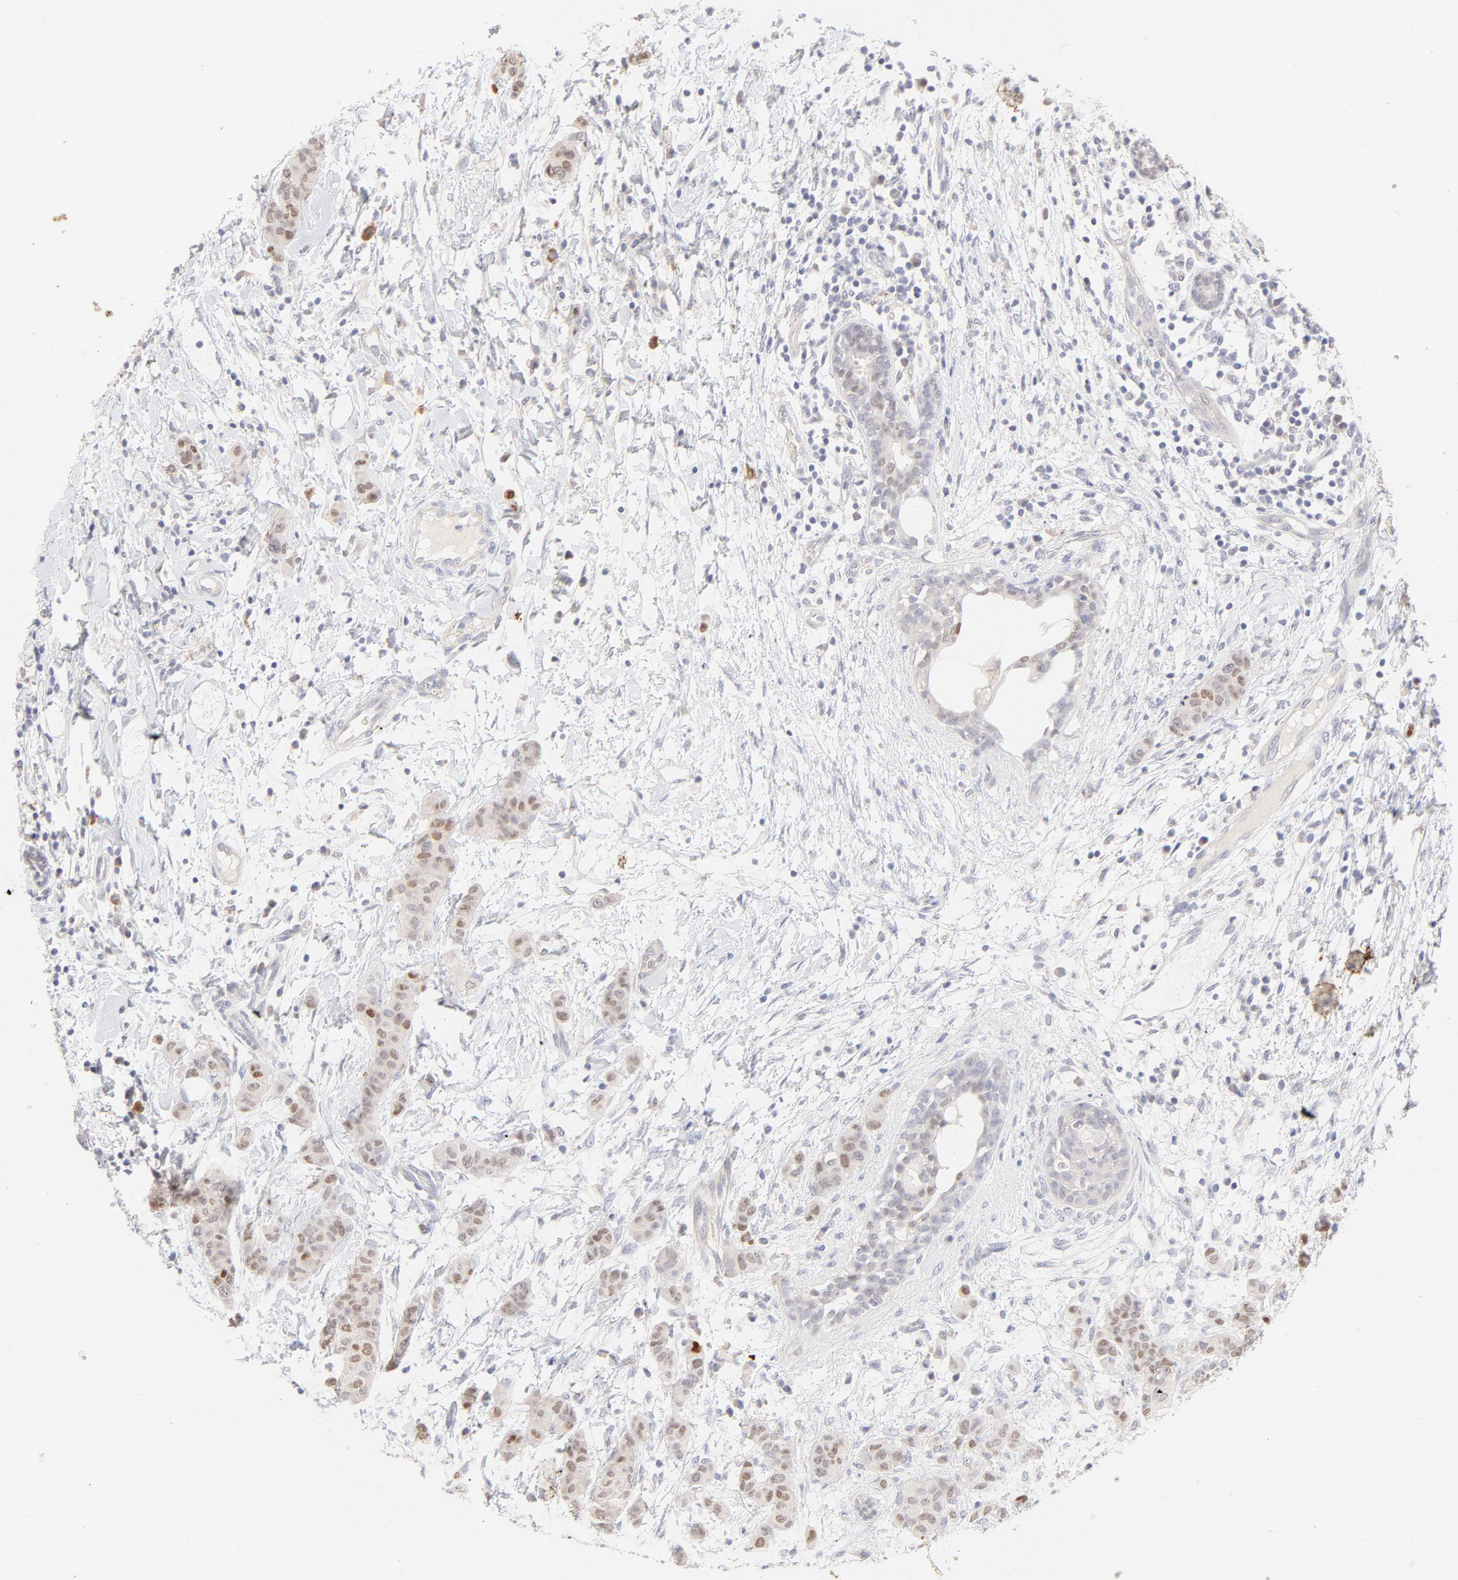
{"staining": {"intensity": "weak", "quantity": "25%-75%", "location": "nuclear"}, "tissue": "breast cancer", "cell_type": "Tumor cells", "image_type": "cancer", "snomed": [{"axis": "morphology", "description": "Duct carcinoma"}, {"axis": "topography", "description": "Breast"}], "caption": "Approximately 25%-75% of tumor cells in human breast cancer (infiltrating ductal carcinoma) exhibit weak nuclear protein staining as visualized by brown immunohistochemical staining.", "gene": "ELF3", "patient": {"sex": "female", "age": 40}}